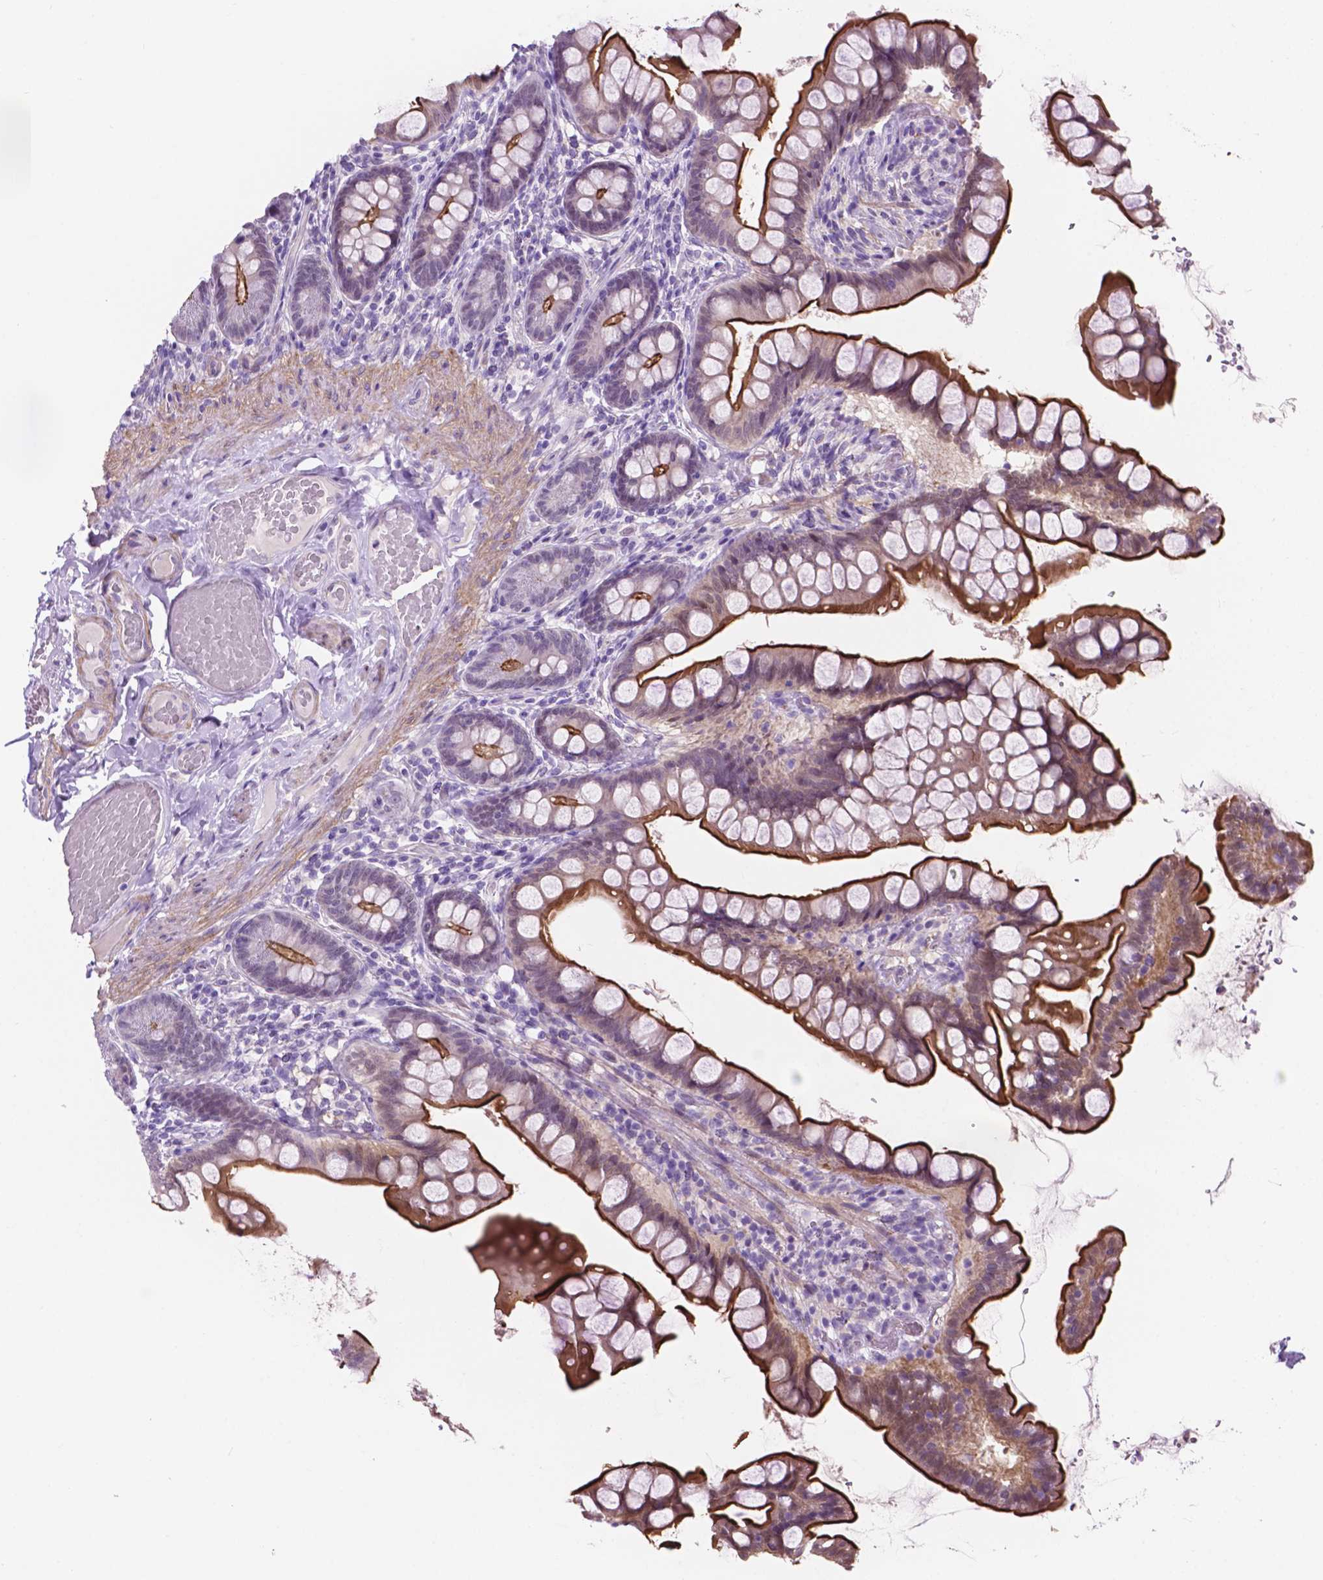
{"staining": {"intensity": "strong", "quantity": "25%-75%", "location": "cytoplasmic/membranous"}, "tissue": "small intestine", "cell_type": "Glandular cells", "image_type": "normal", "snomed": [{"axis": "morphology", "description": "Normal tissue, NOS"}, {"axis": "topography", "description": "Small intestine"}], "caption": "Glandular cells display high levels of strong cytoplasmic/membranous expression in about 25%-75% of cells in normal small intestine. Nuclei are stained in blue.", "gene": "ACY3", "patient": {"sex": "male", "age": 70}}